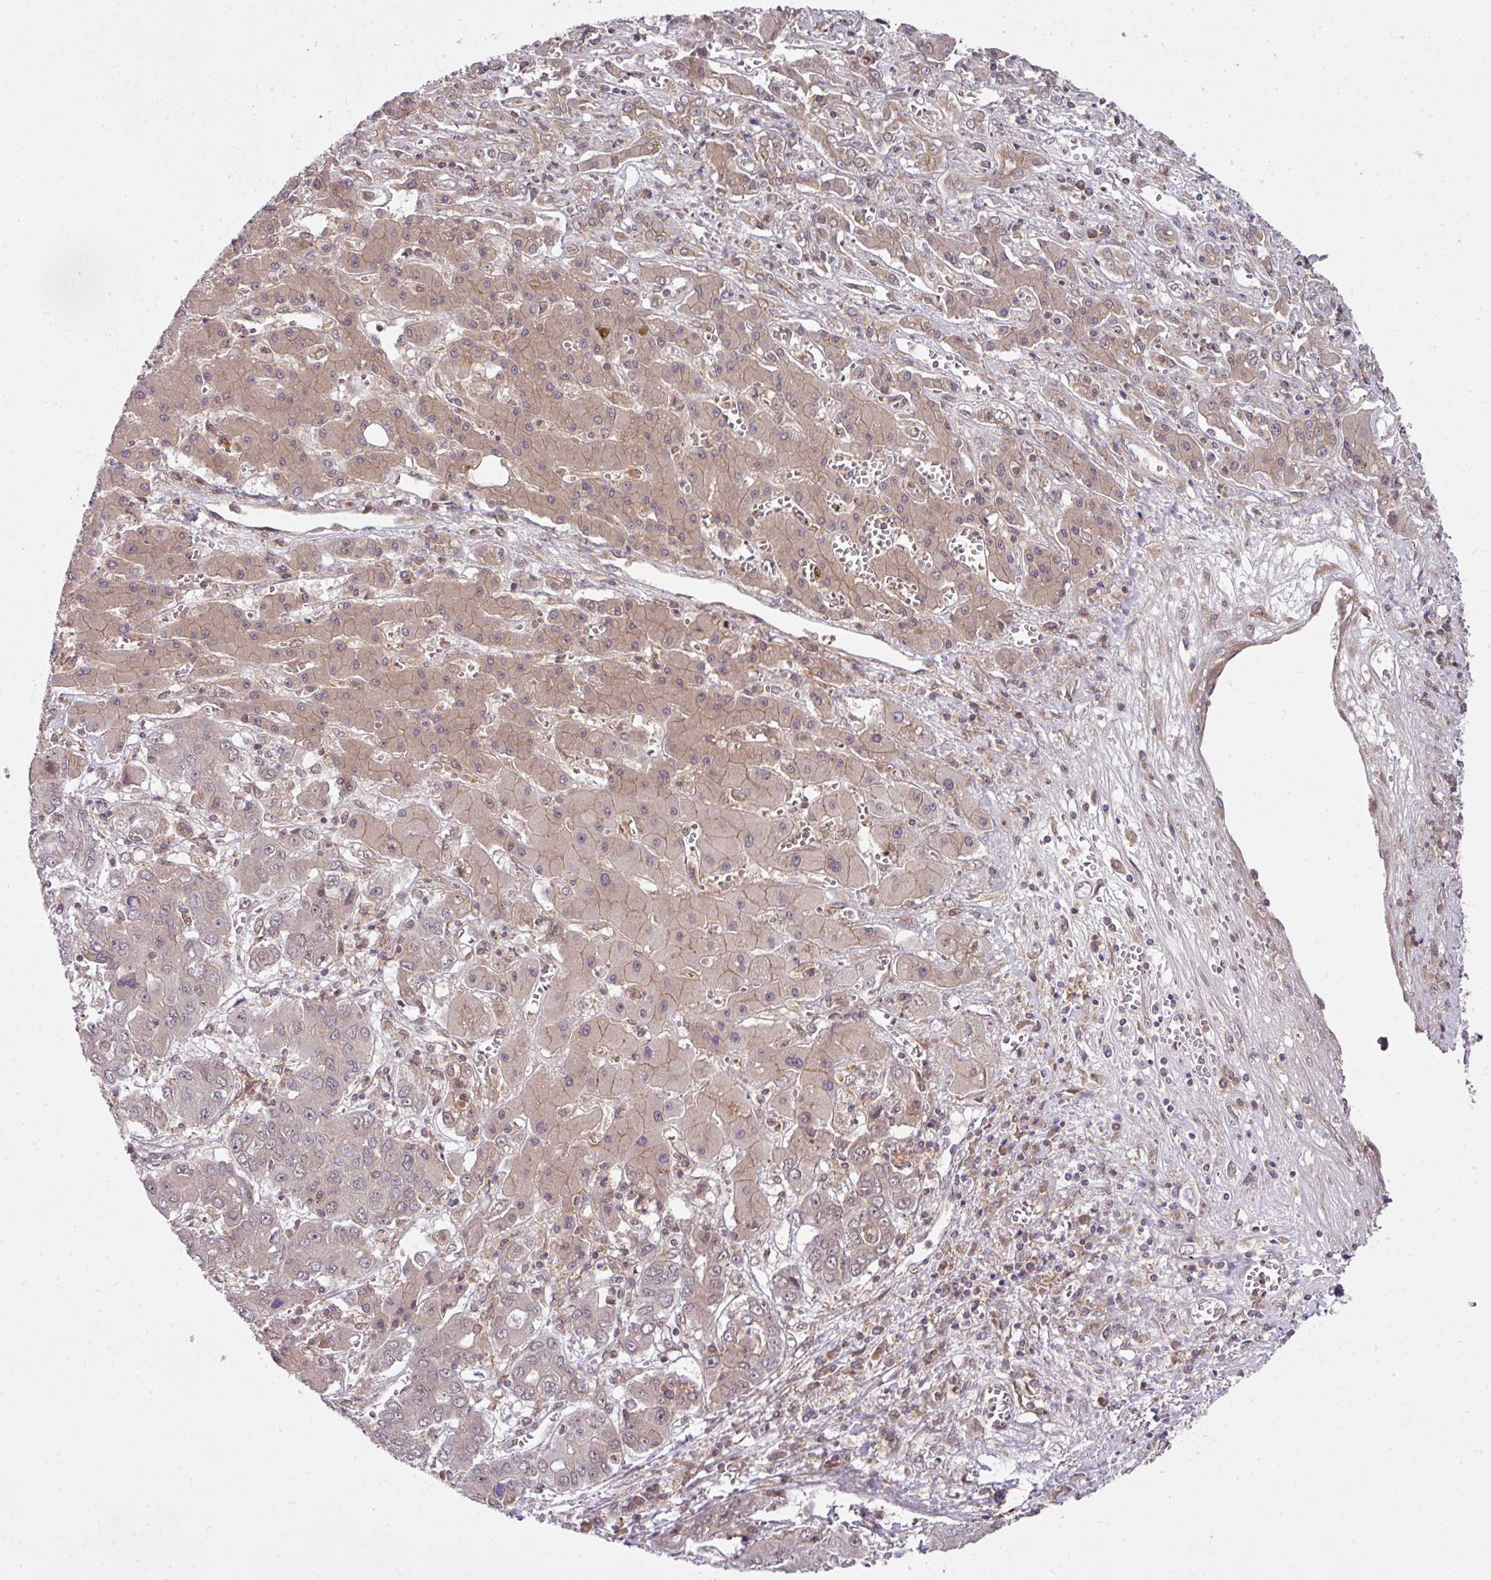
{"staining": {"intensity": "weak", "quantity": "25%-75%", "location": "cytoplasmic/membranous"}, "tissue": "liver cancer", "cell_type": "Tumor cells", "image_type": "cancer", "snomed": [{"axis": "morphology", "description": "Cholangiocarcinoma"}, {"axis": "topography", "description": "Liver"}], "caption": "Immunohistochemistry staining of cholangiocarcinoma (liver), which shows low levels of weak cytoplasmic/membranous positivity in approximately 25%-75% of tumor cells indicating weak cytoplasmic/membranous protein expression. The staining was performed using DAB (brown) for protein detection and nuclei were counterstained in hematoxylin (blue).", "gene": "CAMLG", "patient": {"sex": "male", "age": 67}}